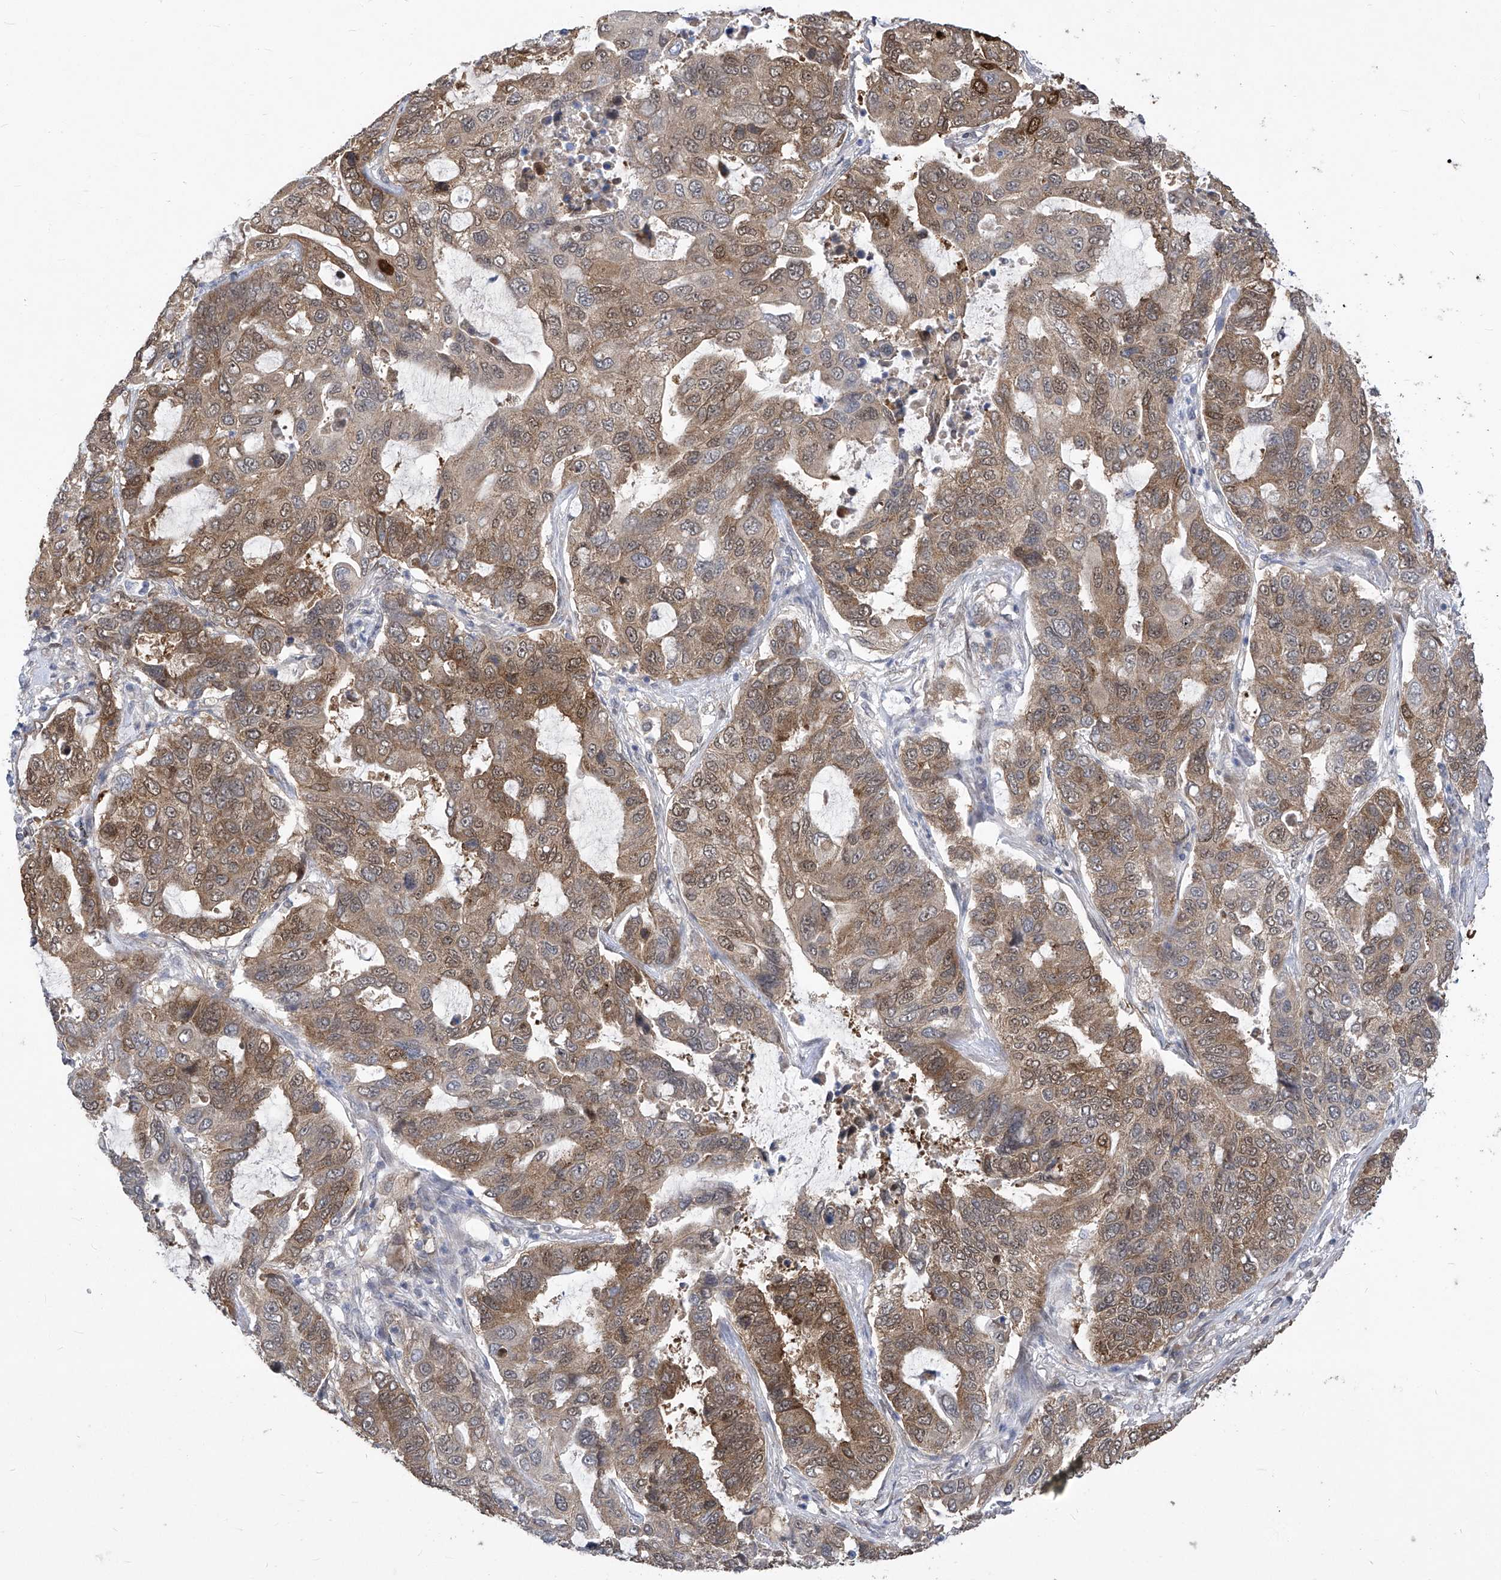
{"staining": {"intensity": "moderate", "quantity": ">75%", "location": "cytoplasmic/membranous"}, "tissue": "lung cancer", "cell_type": "Tumor cells", "image_type": "cancer", "snomed": [{"axis": "morphology", "description": "Adenocarcinoma, NOS"}, {"axis": "topography", "description": "Lung"}], "caption": "Immunohistochemical staining of lung adenocarcinoma exhibits medium levels of moderate cytoplasmic/membranous protein staining in about >75% of tumor cells. Nuclei are stained in blue.", "gene": "CETN2", "patient": {"sex": "male", "age": 64}}